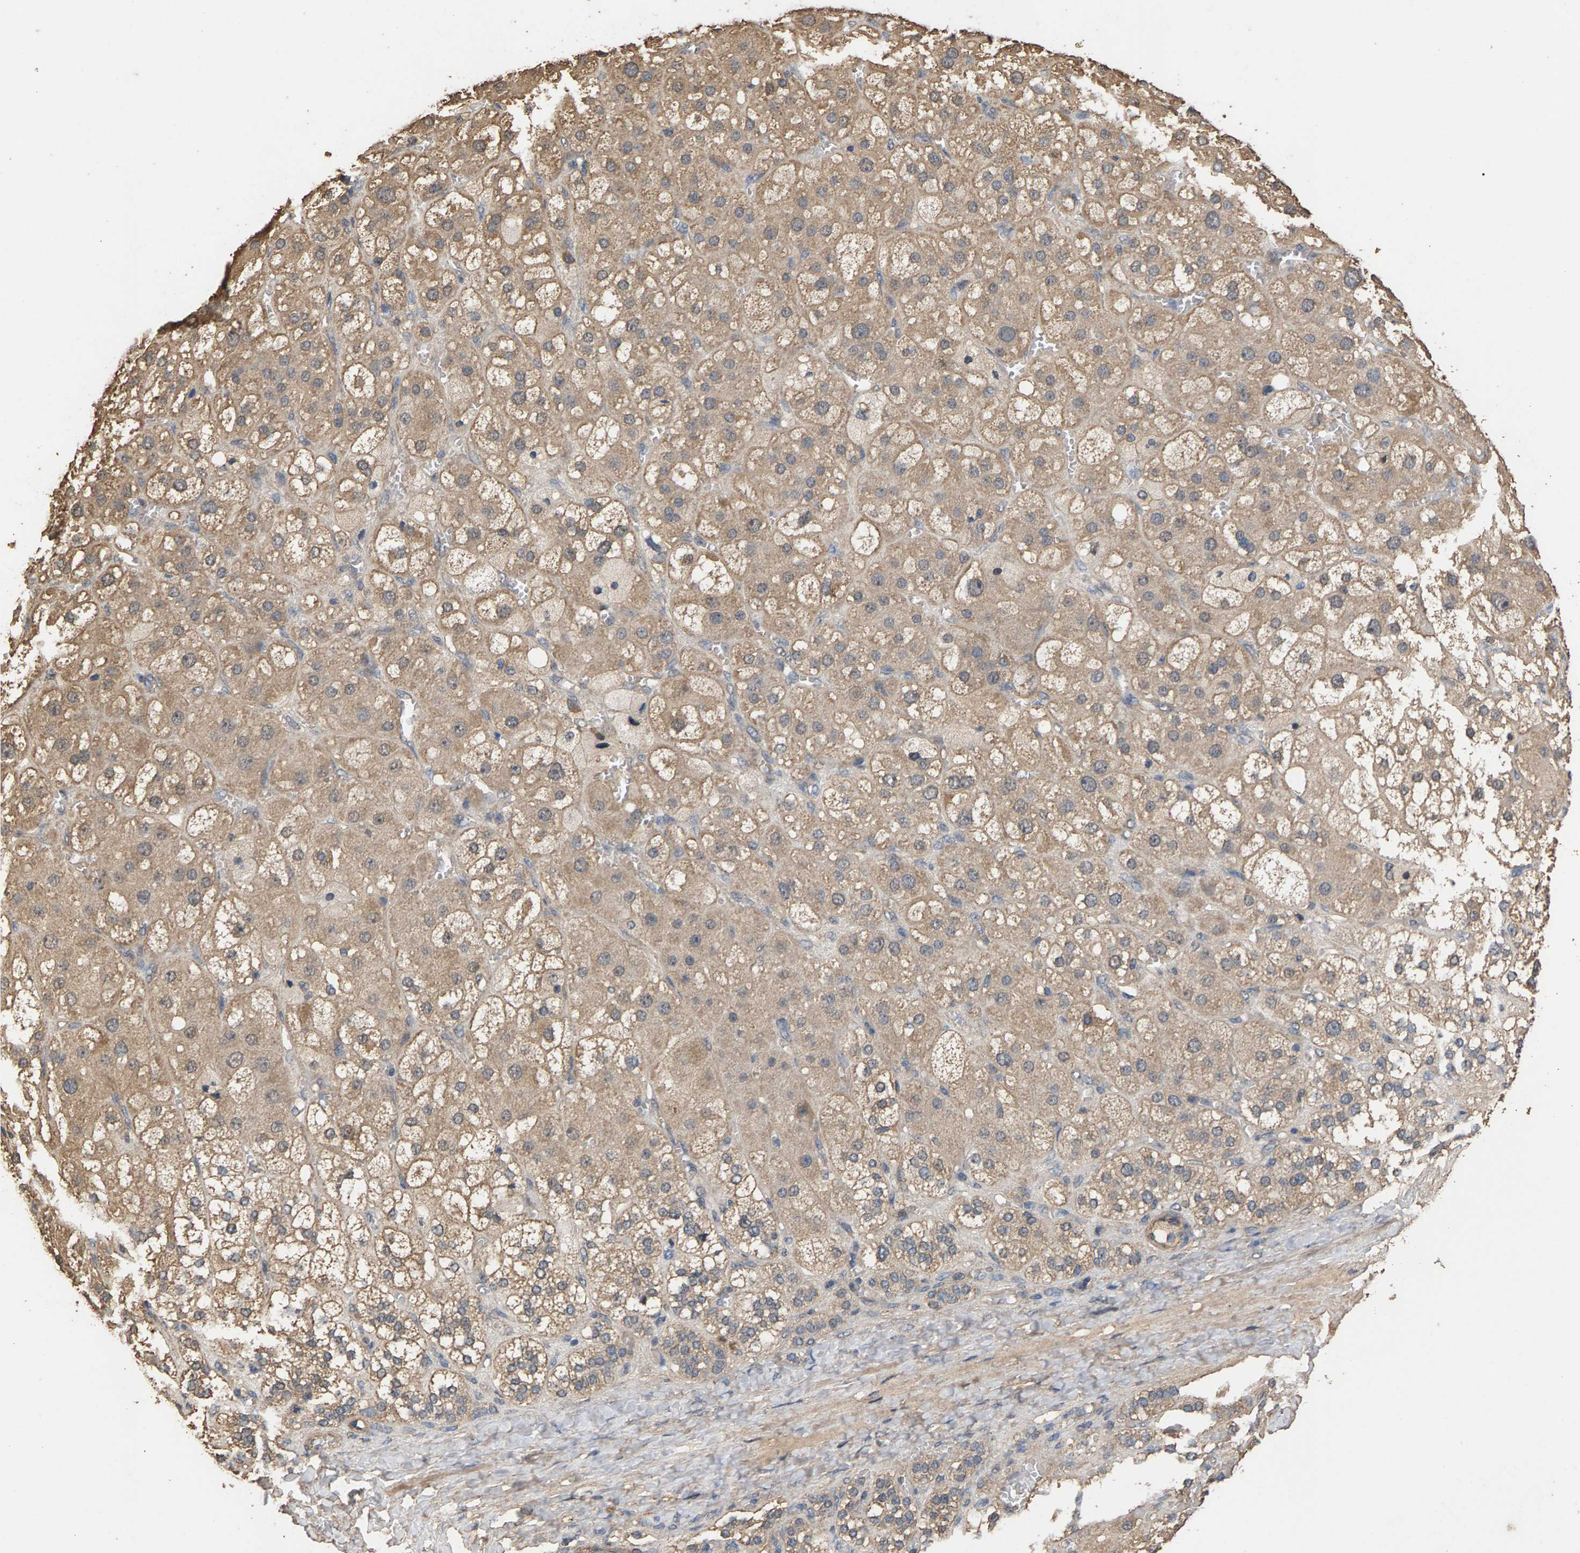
{"staining": {"intensity": "moderate", "quantity": ">75%", "location": "cytoplasmic/membranous"}, "tissue": "adrenal gland", "cell_type": "Glandular cells", "image_type": "normal", "snomed": [{"axis": "morphology", "description": "Normal tissue, NOS"}, {"axis": "topography", "description": "Adrenal gland"}], "caption": "A photomicrograph of adrenal gland stained for a protein displays moderate cytoplasmic/membranous brown staining in glandular cells.", "gene": "HTRA3", "patient": {"sex": "female", "age": 47}}